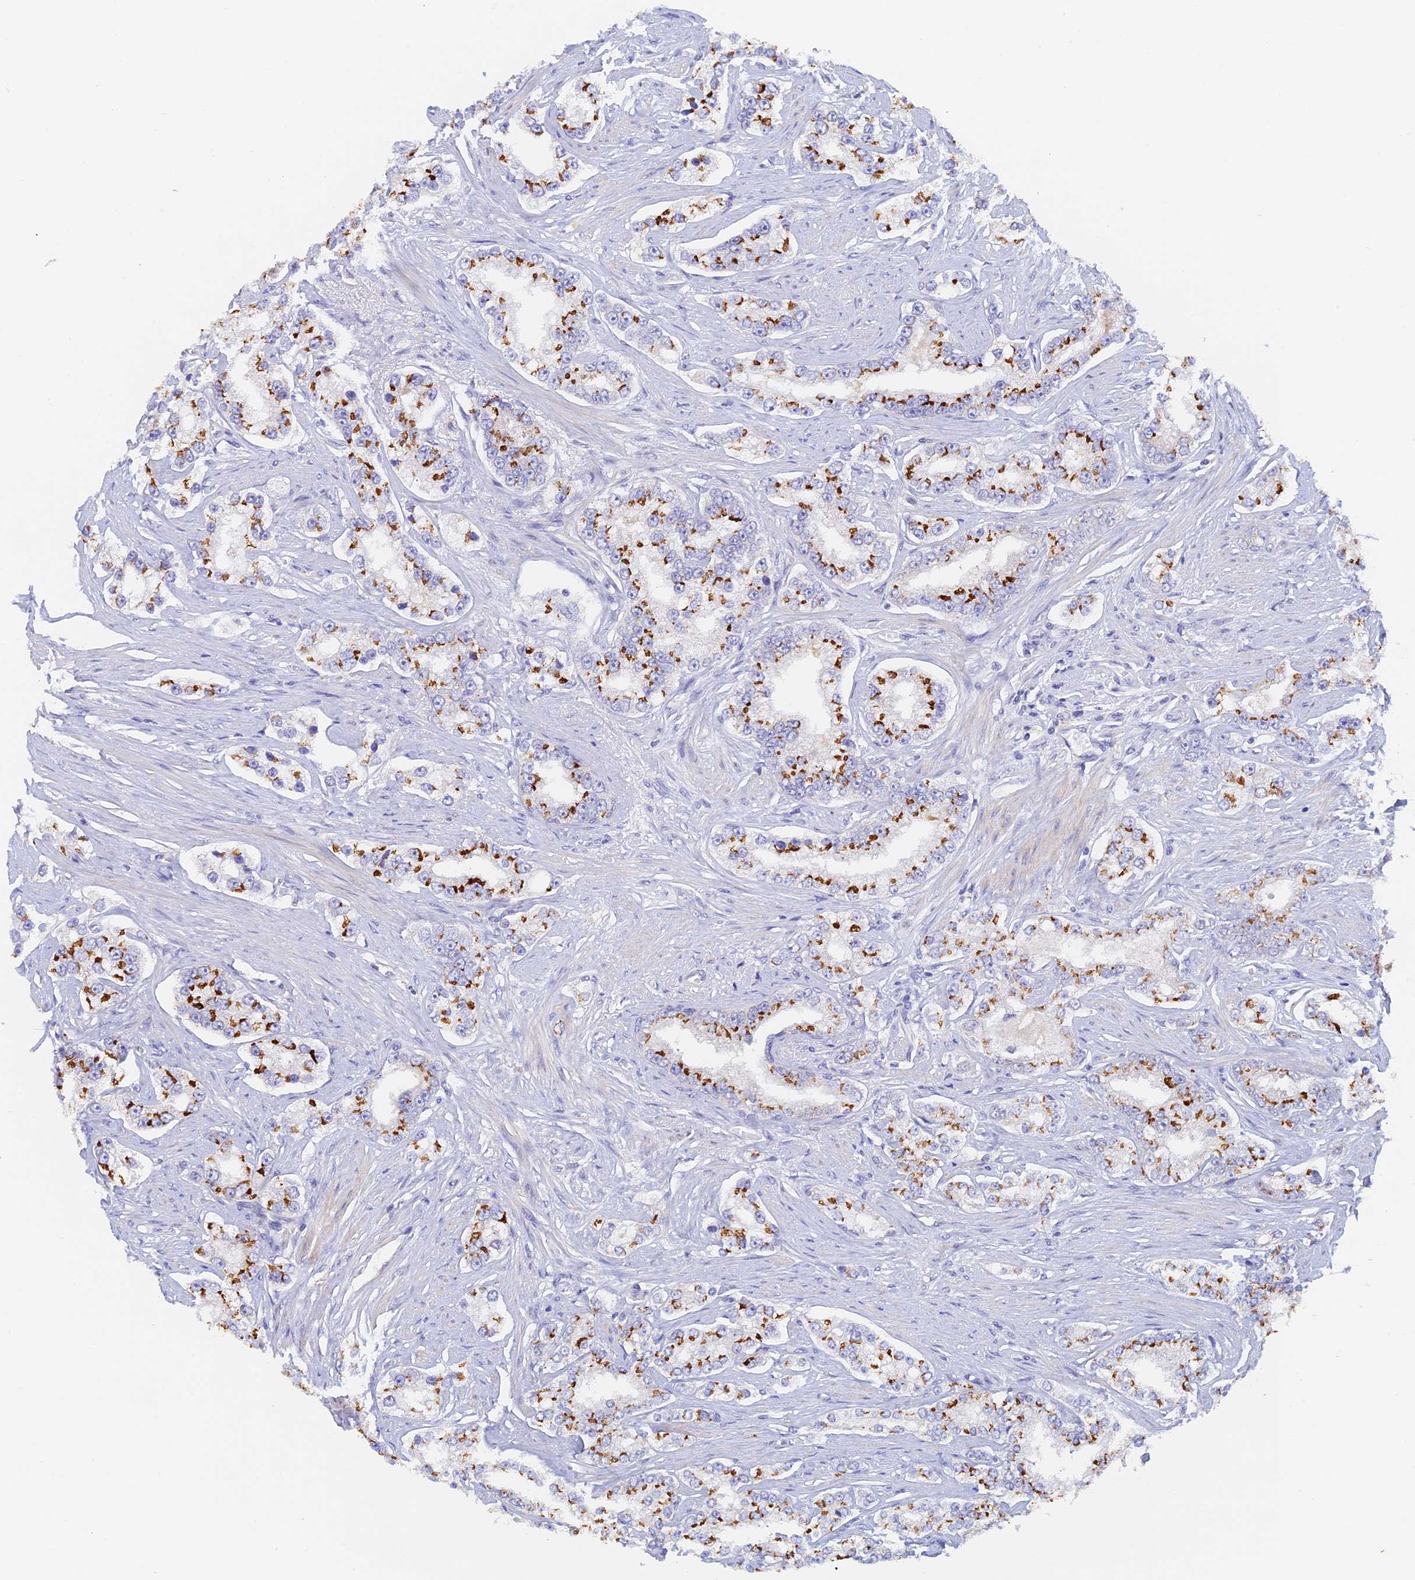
{"staining": {"intensity": "strong", "quantity": ">75%", "location": "cytoplasmic/membranous"}, "tissue": "prostate cancer", "cell_type": "Tumor cells", "image_type": "cancer", "snomed": [{"axis": "morphology", "description": "Normal tissue, NOS"}, {"axis": "morphology", "description": "Adenocarcinoma, High grade"}, {"axis": "topography", "description": "Prostate"}], "caption": "Prostate cancer tissue demonstrates strong cytoplasmic/membranous staining in about >75% of tumor cells, visualized by immunohistochemistry.", "gene": "SLC24A3", "patient": {"sex": "male", "age": 83}}